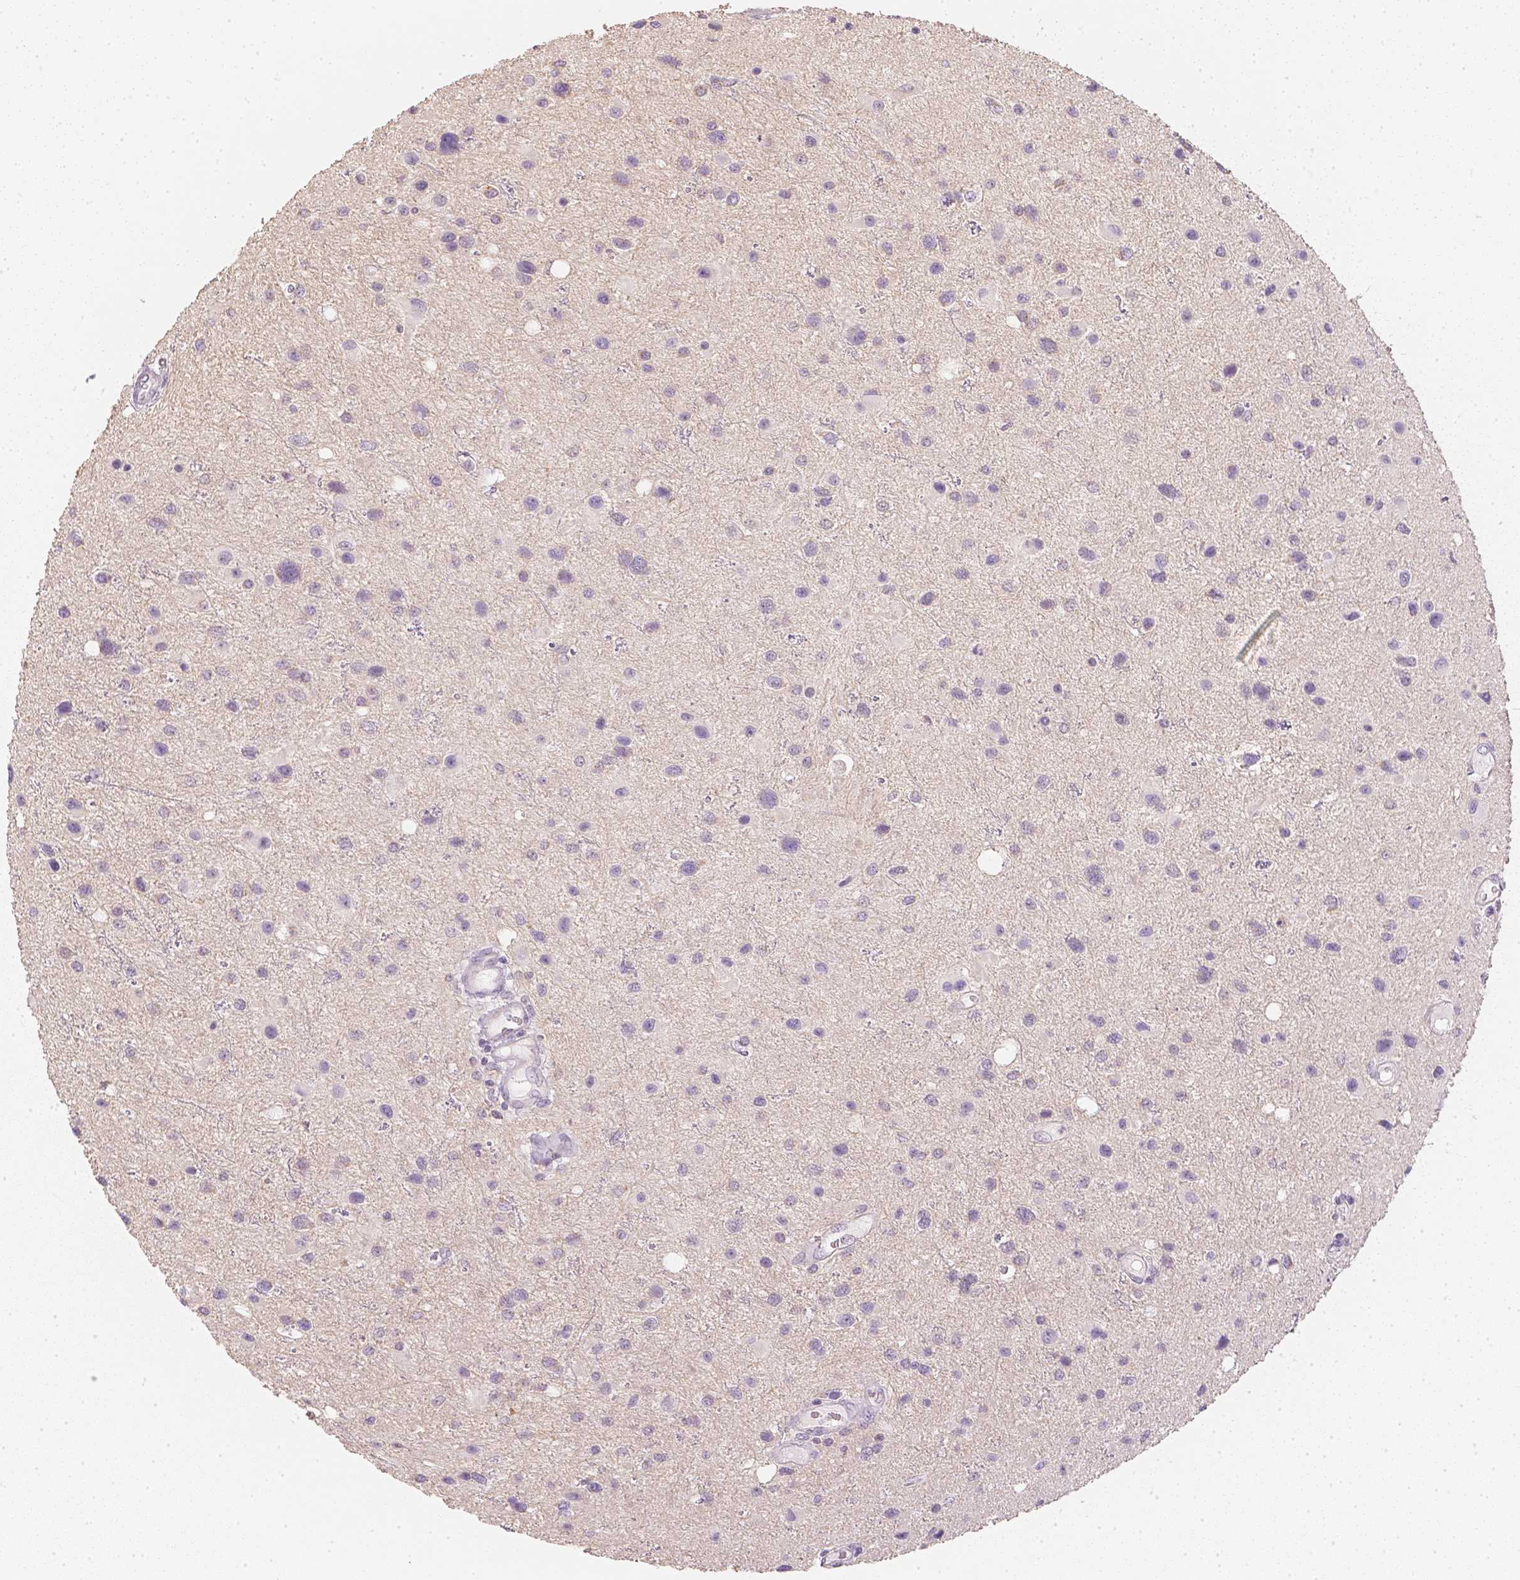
{"staining": {"intensity": "negative", "quantity": "none", "location": "none"}, "tissue": "glioma", "cell_type": "Tumor cells", "image_type": "cancer", "snomed": [{"axis": "morphology", "description": "Glioma, malignant, Low grade"}, {"axis": "topography", "description": "Brain"}], "caption": "Immunohistochemical staining of glioma displays no significant expression in tumor cells.", "gene": "NVL", "patient": {"sex": "female", "age": 32}}